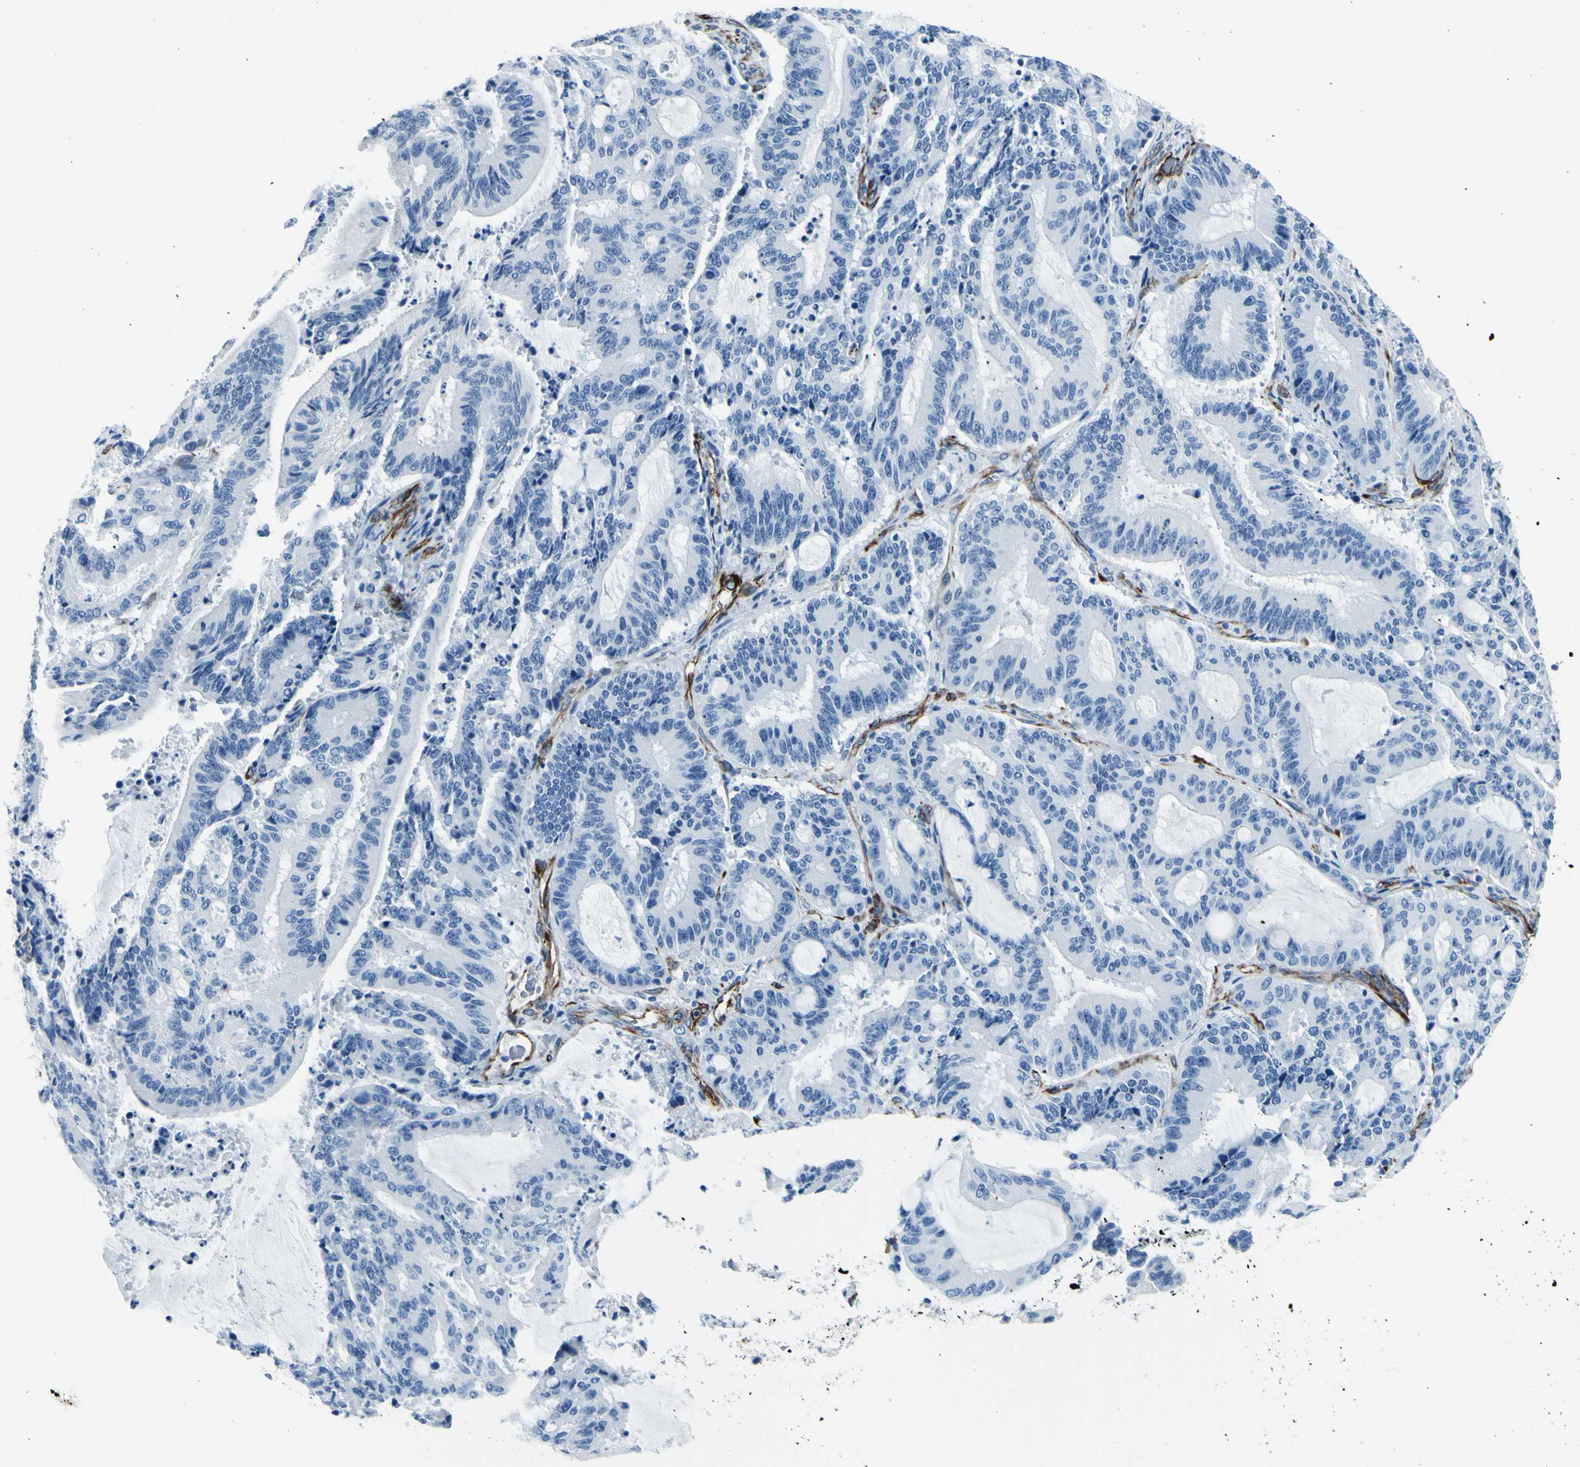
{"staining": {"intensity": "negative", "quantity": "none", "location": "none"}, "tissue": "liver cancer", "cell_type": "Tumor cells", "image_type": "cancer", "snomed": [{"axis": "morphology", "description": "Cholangiocarcinoma"}, {"axis": "topography", "description": "Liver"}], "caption": "Immunohistochemical staining of human liver cancer shows no significant positivity in tumor cells.", "gene": "PTH2R", "patient": {"sex": "female", "age": 73}}